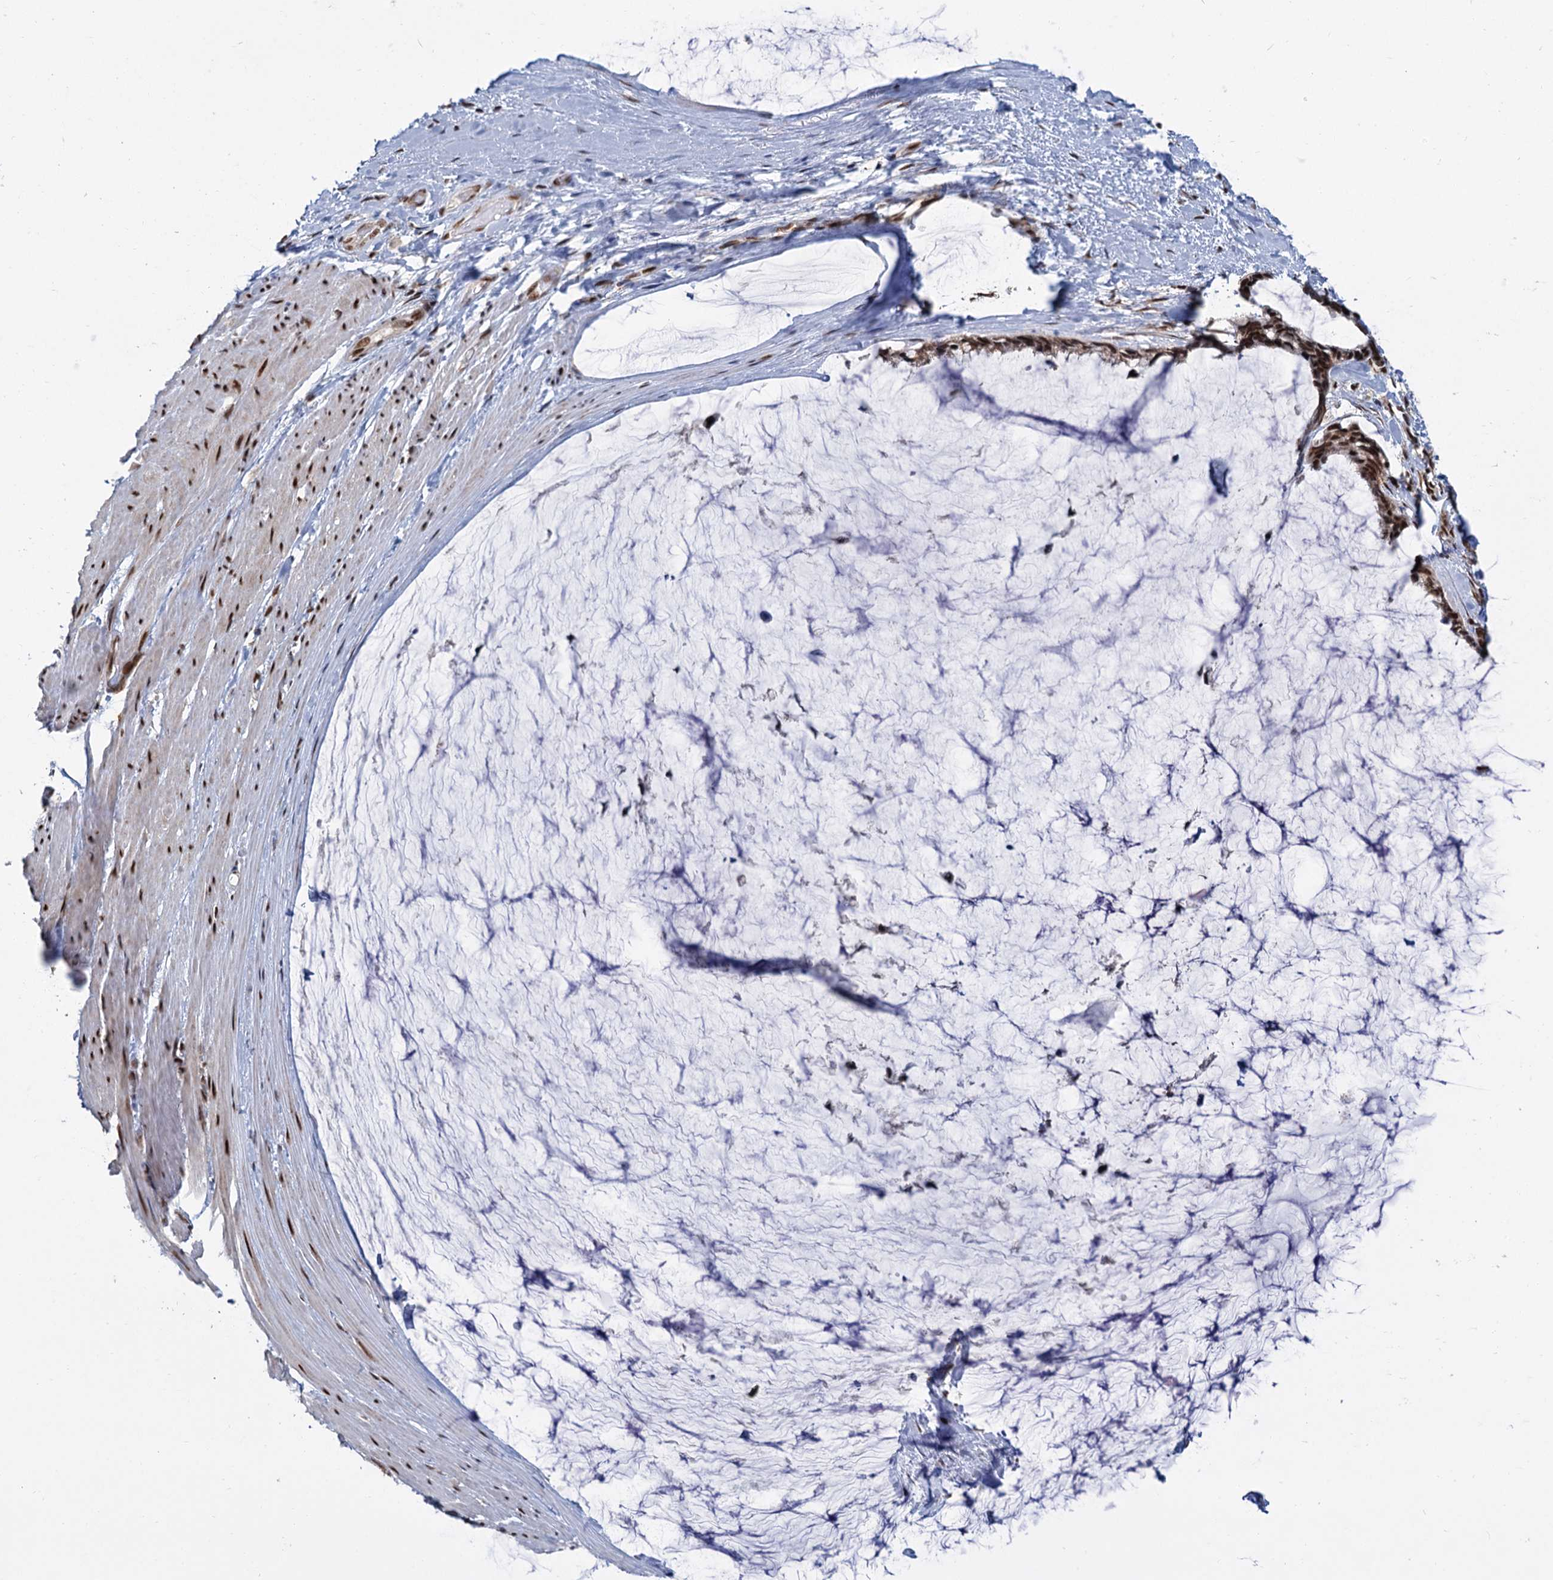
{"staining": {"intensity": "moderate", "quantity": ">75%", "location": "nuclear"}, "tissue": "ovarian cancer", "cell_type": "Tumor cells", "image_type": "cancer", "snomed": [{"axis": "morphology", "description": "Cystadenocarcinoma, mucinous, NOS"}, {"axis": "topography", "description": "Ovary"}], "caption": "This histopathology image exhibits ovarian cancer stained with IHC to label a protein in brown. The nuclear of tumor cells show moderate positivity for the protein. Nuclei are counter-stained blue.", "gene": "WBP4", "patient": {"sex": "female", "age": 39}}